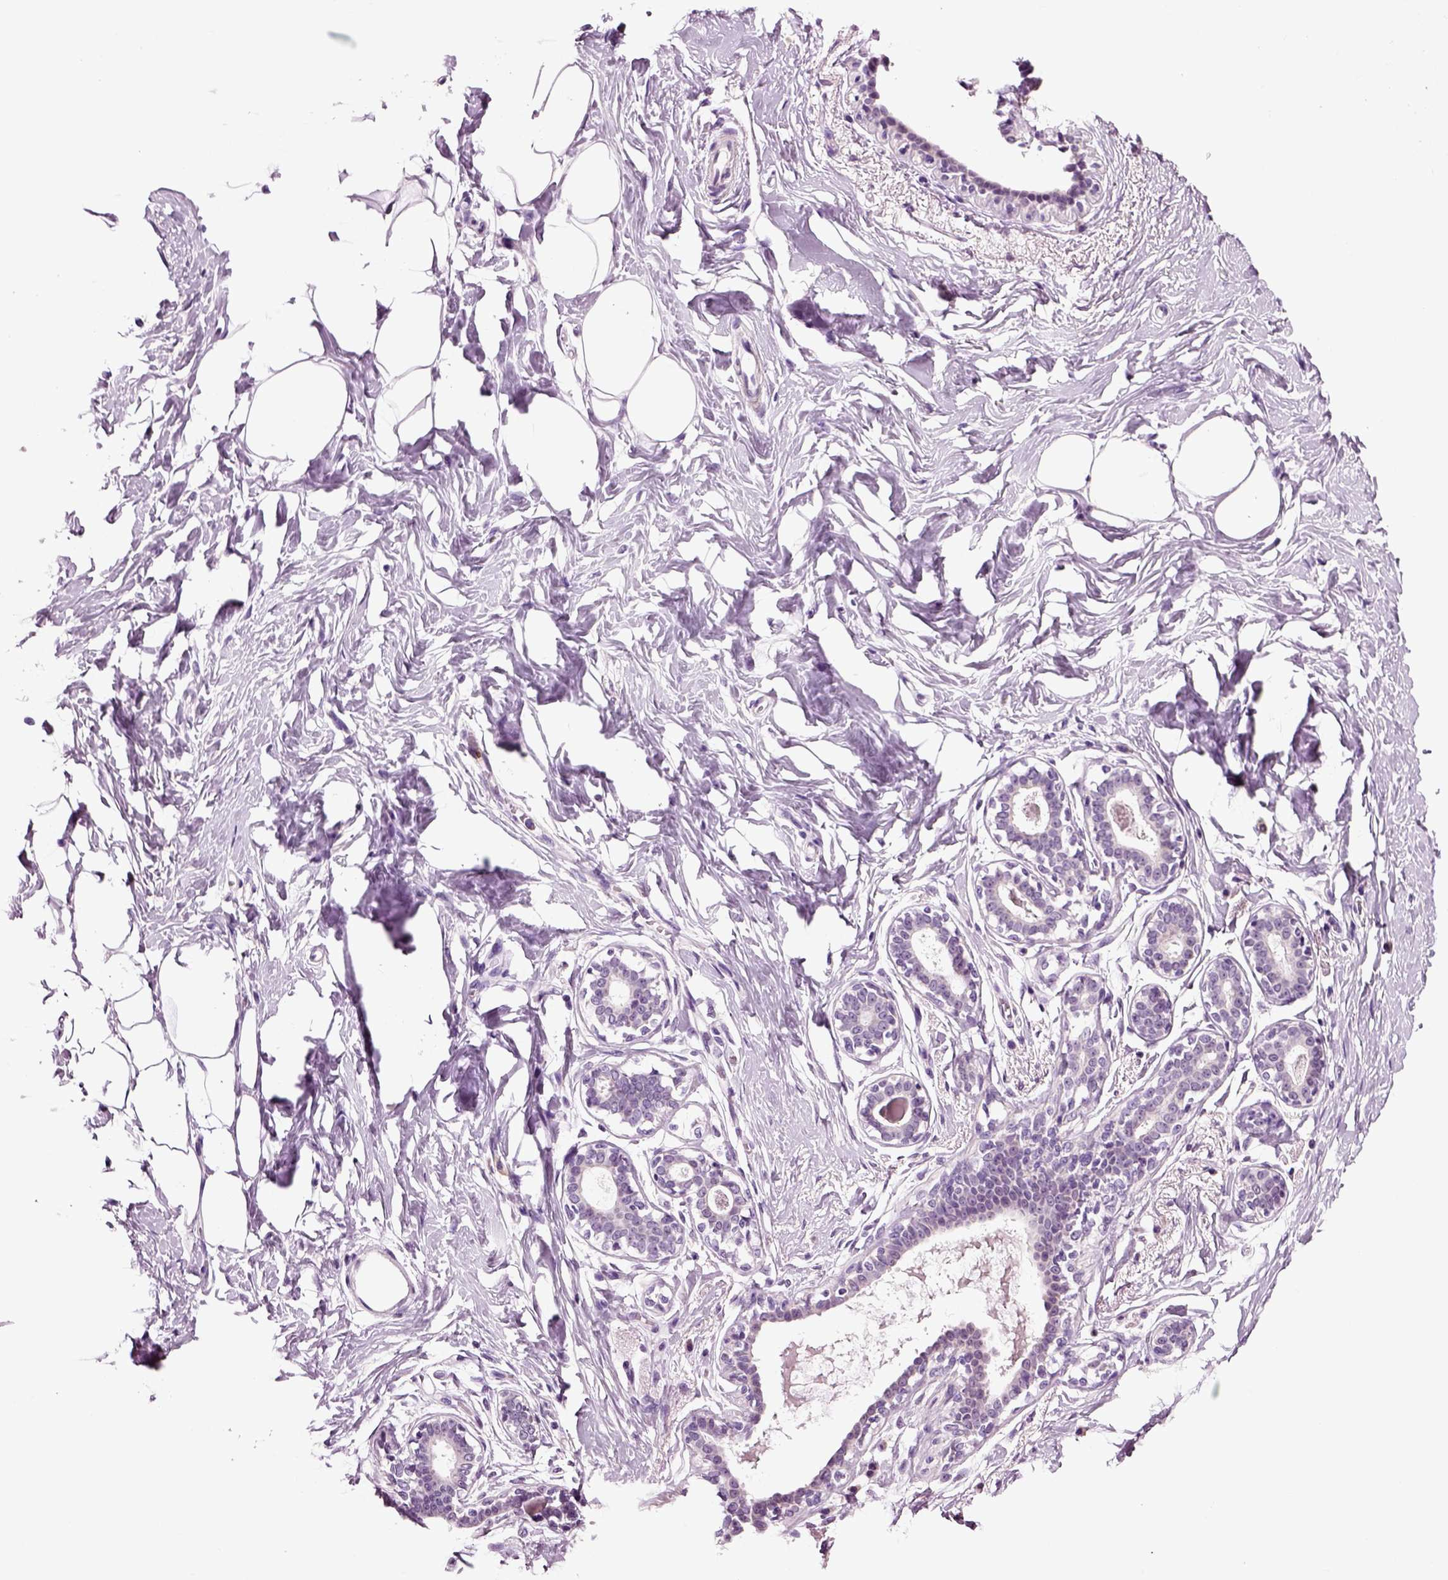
{"staining": {"intensity": "negative", "quantity": "none", "location": "none"}, "tissue": "breast", "cell_type": "Adipocytes", "image_type": "normal", "snomed": [{"axis": "morphology", "description": "Normal tissue, NOS"}, {"axis": "morphology", "description": "Lobular carcinoma, in situ"}, {"axis": "topography", "description": "Breast"}], "caption": "Image shows no significant protein staining in adipocytes of normal breast.", "gene": "SPATA17", "patient": {"sex": "female", "age": 35}}